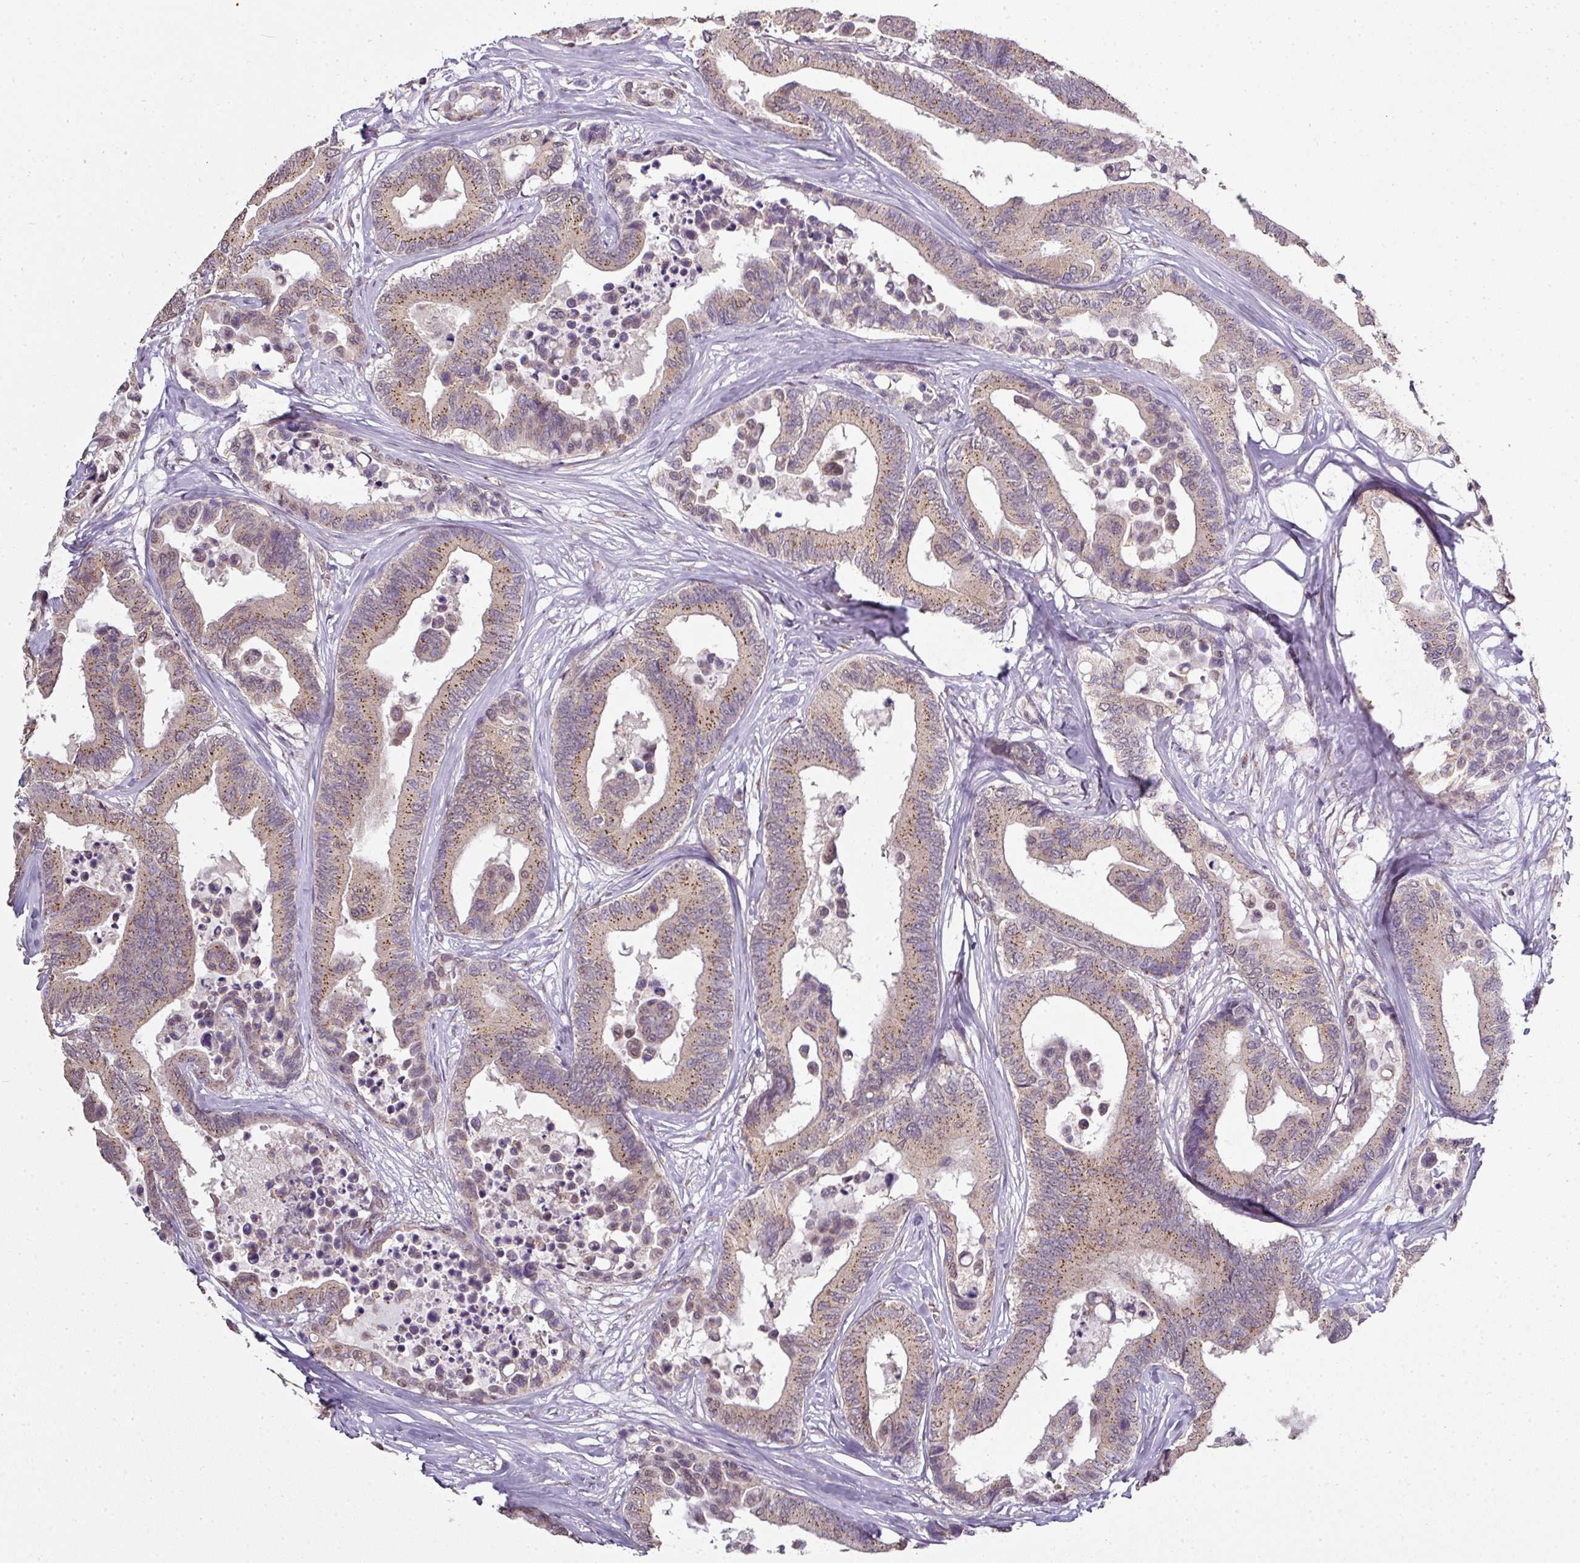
{"staining": {"intensity": "moderate", "quantity": ">75%", "location": "cytoplasmic/membranous"}, "tissue": "colorectal cancer", "cell_type": "Tumor cells", "image_type": "cancer", "snomed": [{"axis": "morphology", "description": "Normal tissue, NOS"}, {"axis": "morphology", "description": "Adenocarcinoma, NOS"}, {"axis": "topography", "description": "Colon"}], "caption": "A medium amount of moderate cytoplasmic/membranous positivity is identified in about >75% of tumor cells in colorectal adenocarcinoma tissue.", "gene": "JPH2", "patient": {"sex": "male", "age": 82}}